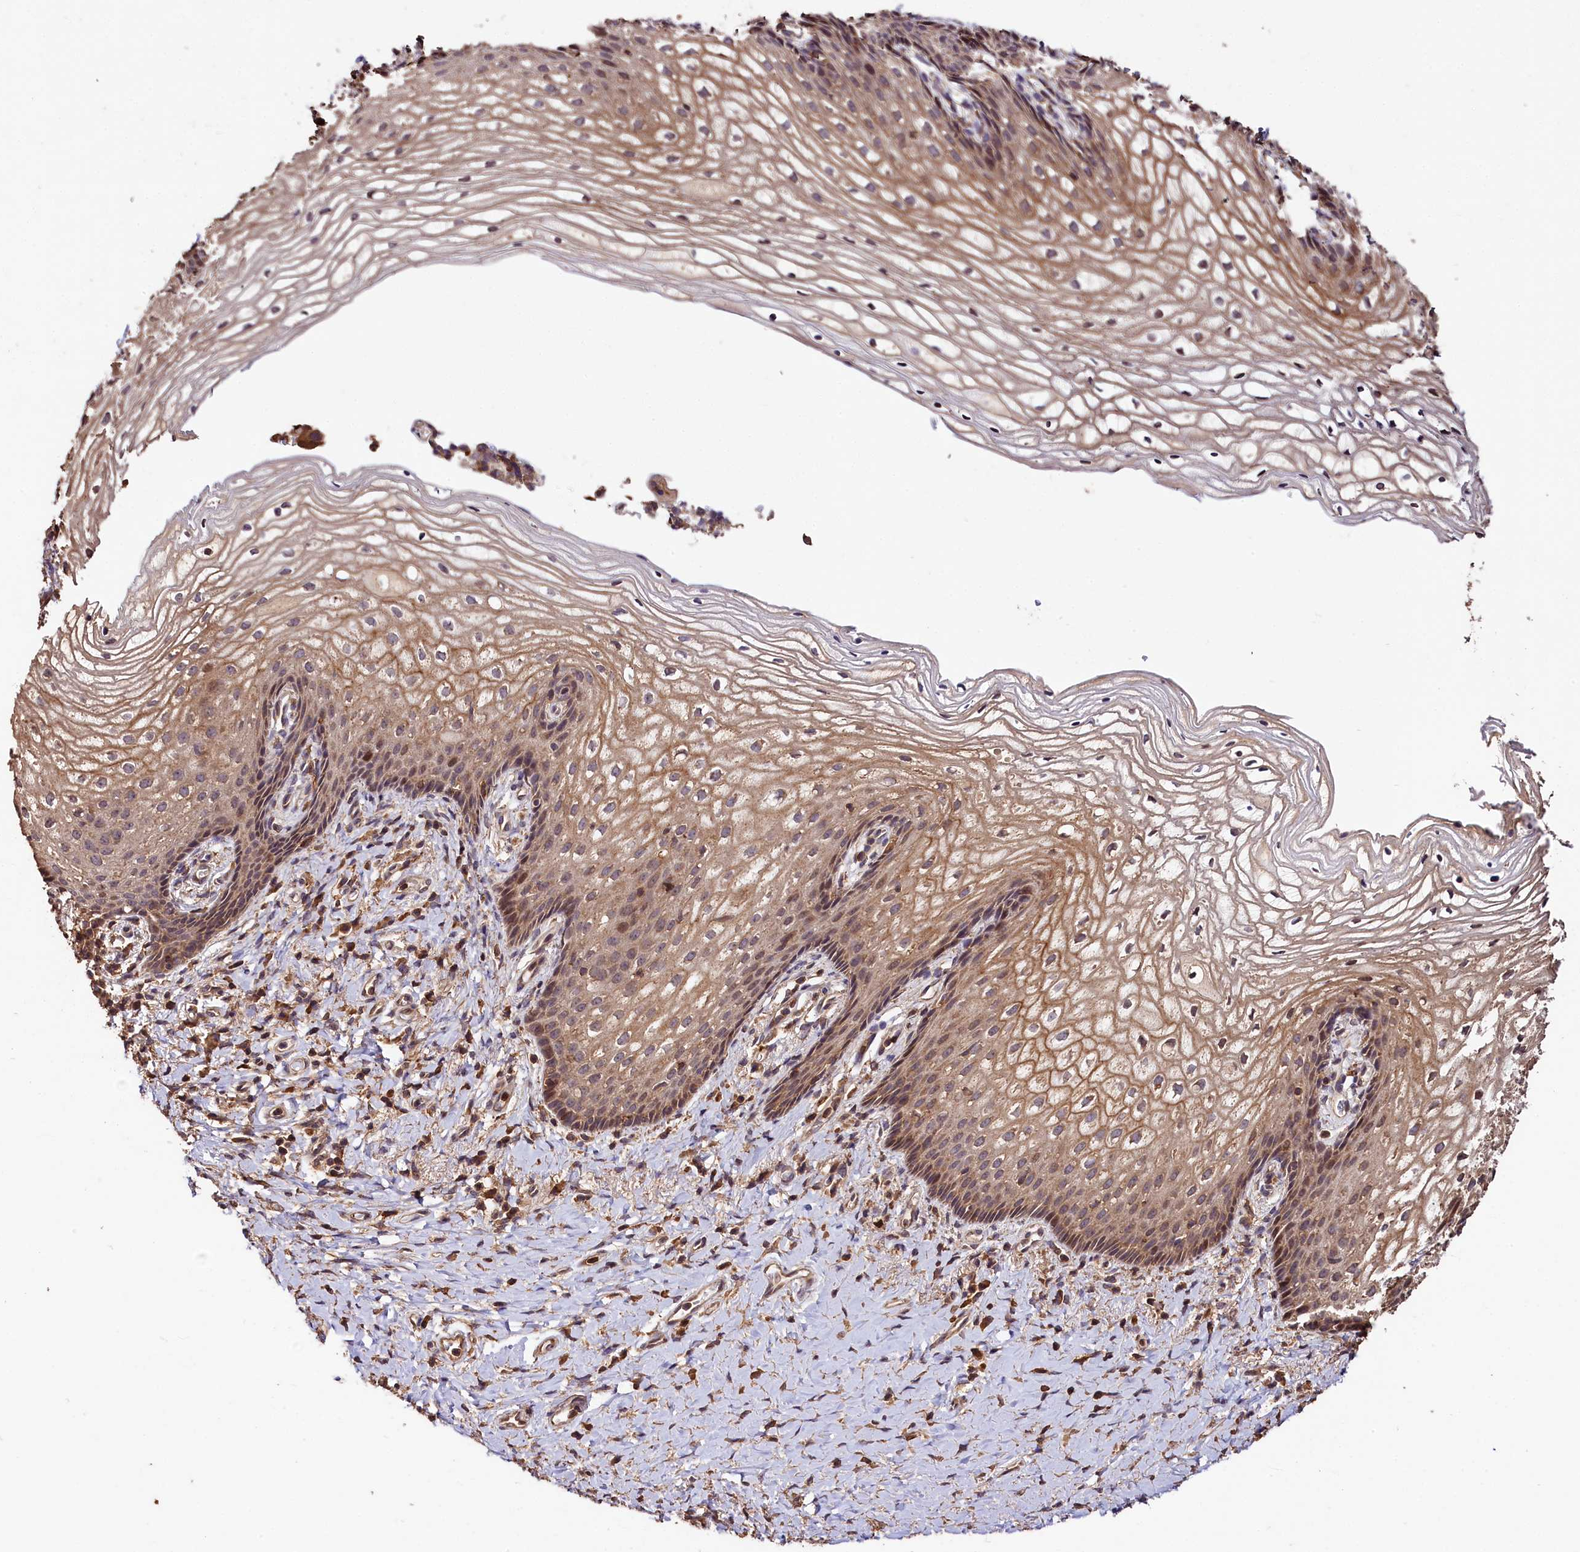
{"staining": {"intensity": "moderate", "quantity": "25%-75%", "location": "cytoplasmic/membranous,nuclear"}, "tissue": "vagina", "cell_type": "Squamous epithelial cells", "image_type": "normal", "snomed": [{"axis": "morphology", "description": "Normal tissue, NOS"}, {"axis": "topography", "description": "Vagina"}], "caption": "Brown immunohistochemical staining in normal human vagina demonstrates moderate cytoplasmic/membranous,nuclear staining in approximately 25%-75% of squamous epithelial cells.", "gene": "KPTN", "patient": {"sex": "female", "age": 60}}